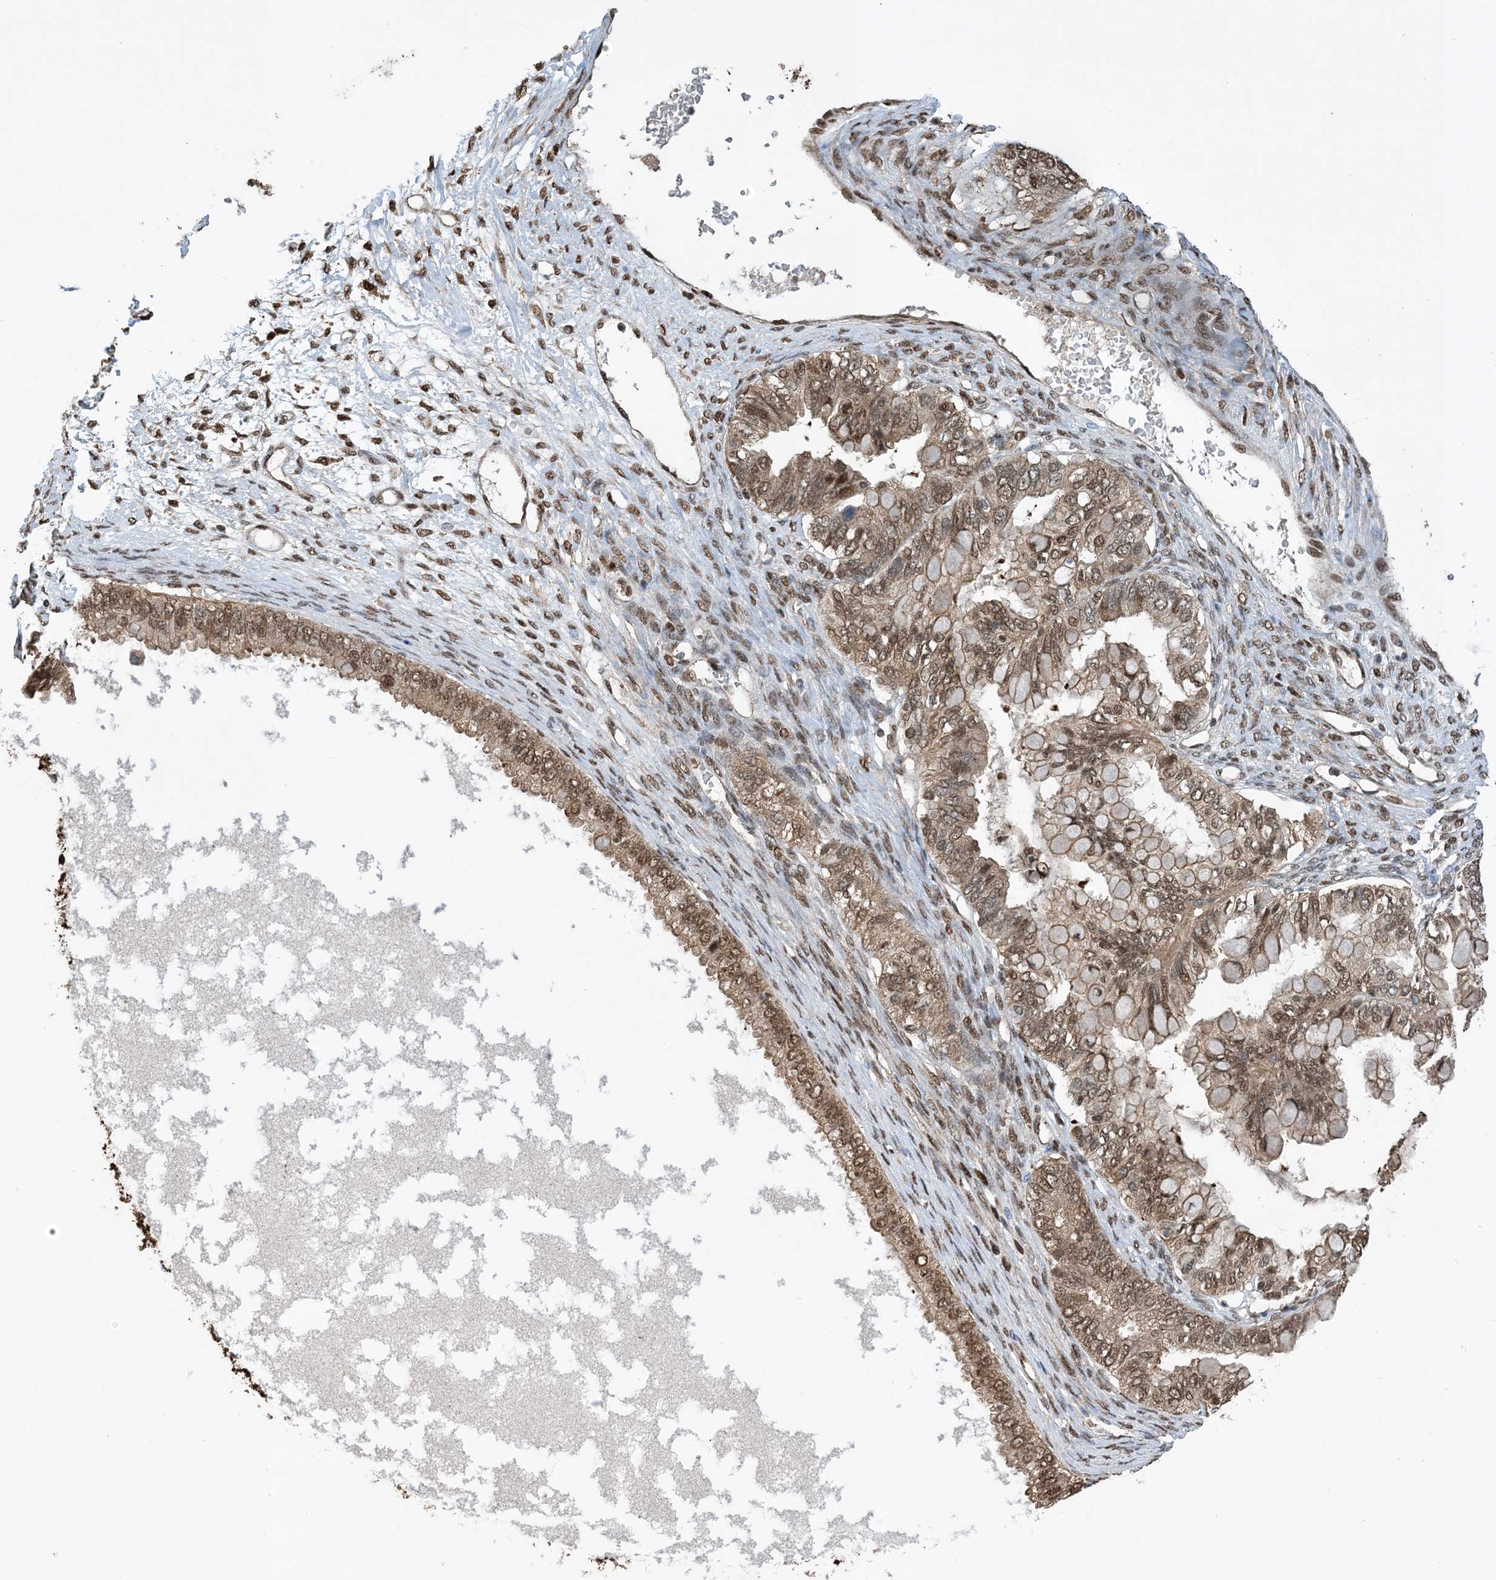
{"staining": {"intensity": "moderate", "quantity": ">75%", "location": "cytoplasmic/membranous,nuclear"}, "tissue": "ovarian cancer", "cell_type": "Tumor cells", "image_type": "cancer", "snomed": [{"axis": "morphology", "description": "Cystadenocarcinoma, mucinous, NOS"}, {"axis": "topography", "description": "Ovary"}], "caption": "Immunohistochemistry histopathology image of ovarian cancer (mucinous cystadenocarcinoma) stained for a protein (brown), which exhibits medium levels of moderate cytoplasmic/membranous and nuclear expression in approximately >75% of tumor cells.", "gene": "HSPA1A", "patient": {"sex": "female", "age": 80}}